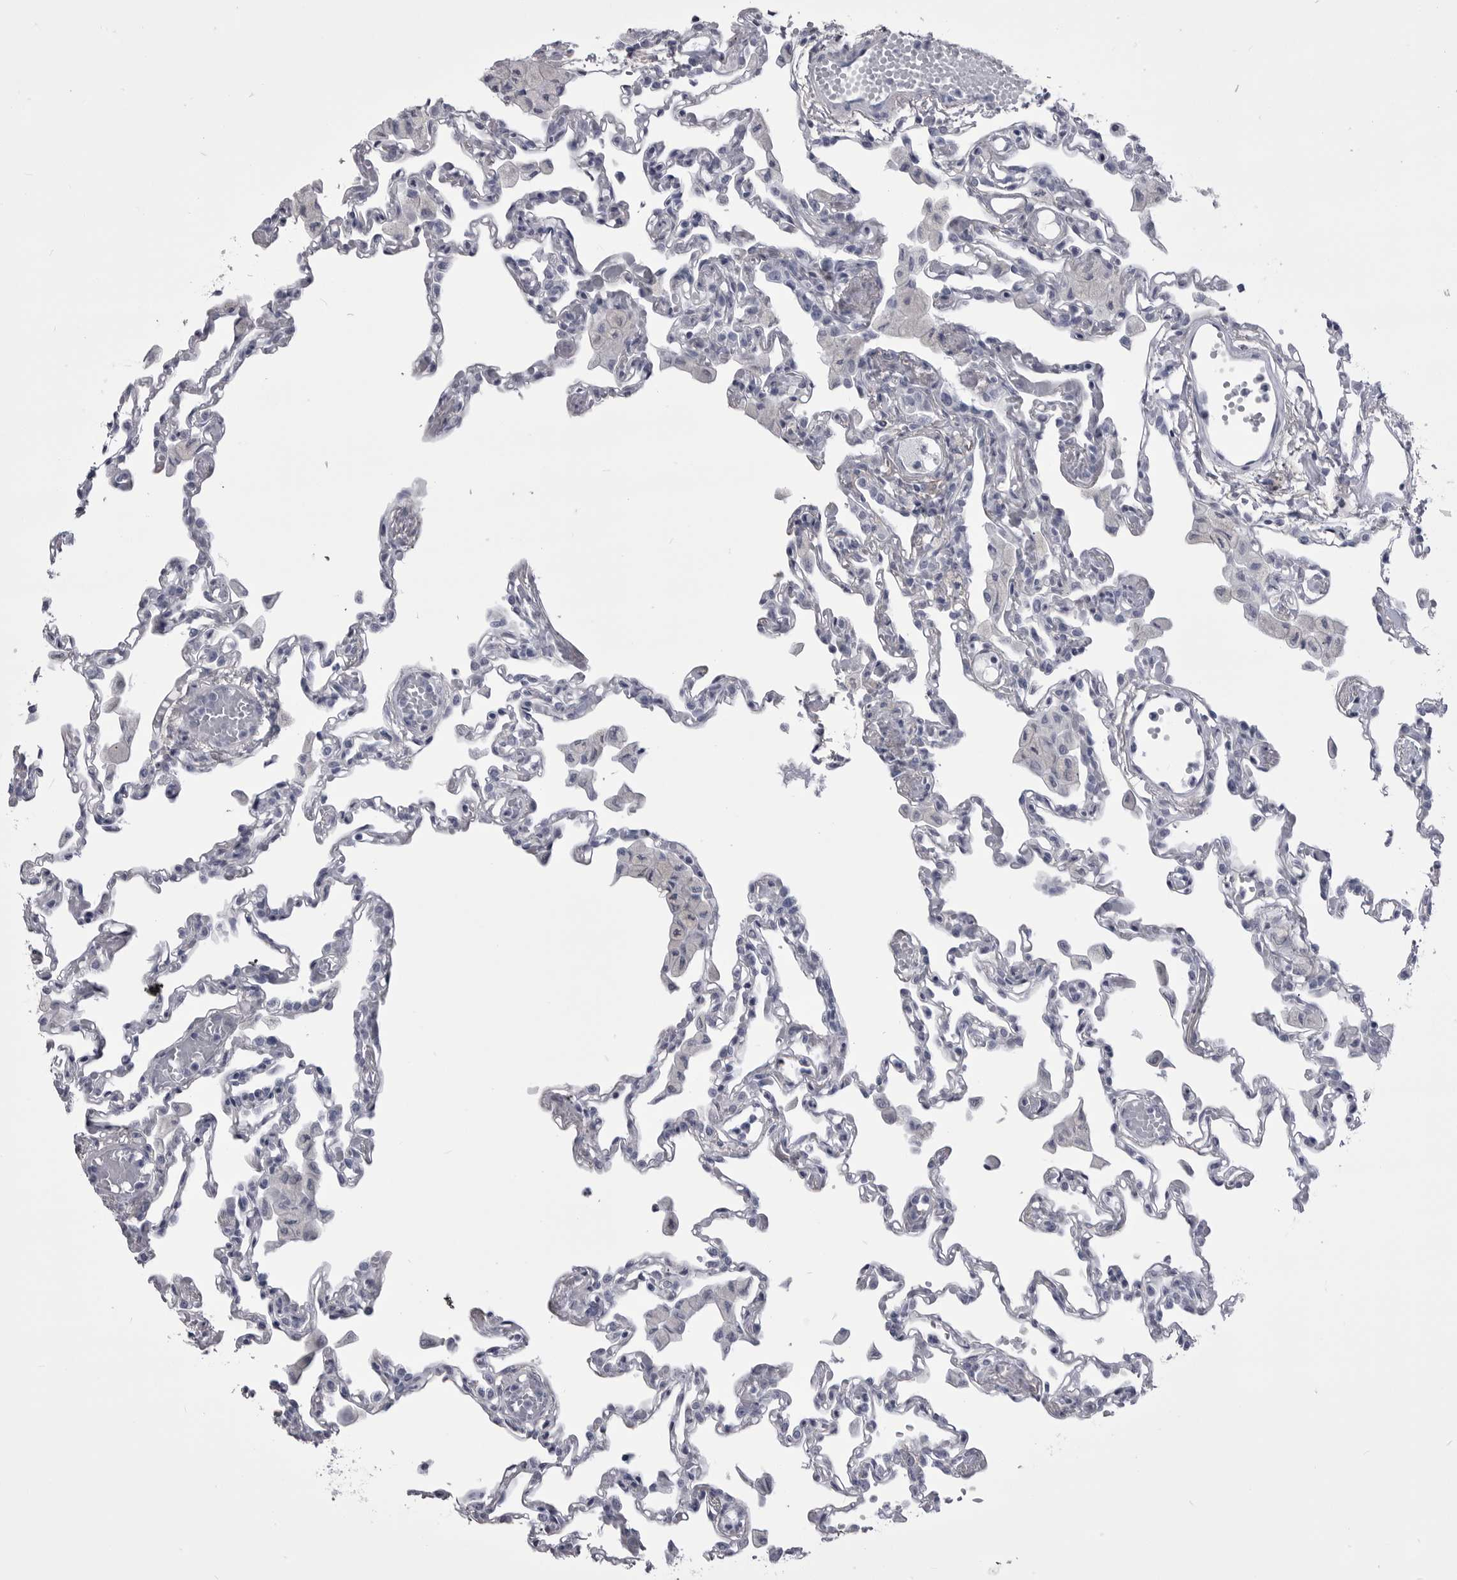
{"staining": {"intensity": "negative", "quantity": "none", "location": "none"}, "tissue": "lung", "cell_type": "Alveolar cells", "image_type": "normal", "snomed": [{"axis": "morphology", "description": "Normal tissue, NOS"}, {"axis": "topography", "description": "Bronchus"}, {"axis": "topography", "description": "Lung"}], "caption": "A micrograph of human lung is negative for staining in alveolar cells. (DAB (3,3'-diaminobenzidine) immunohistochemistry (IHC), high magnification).", "gene": "ANK2", "patient": {"sex": "female", "age": 49}}